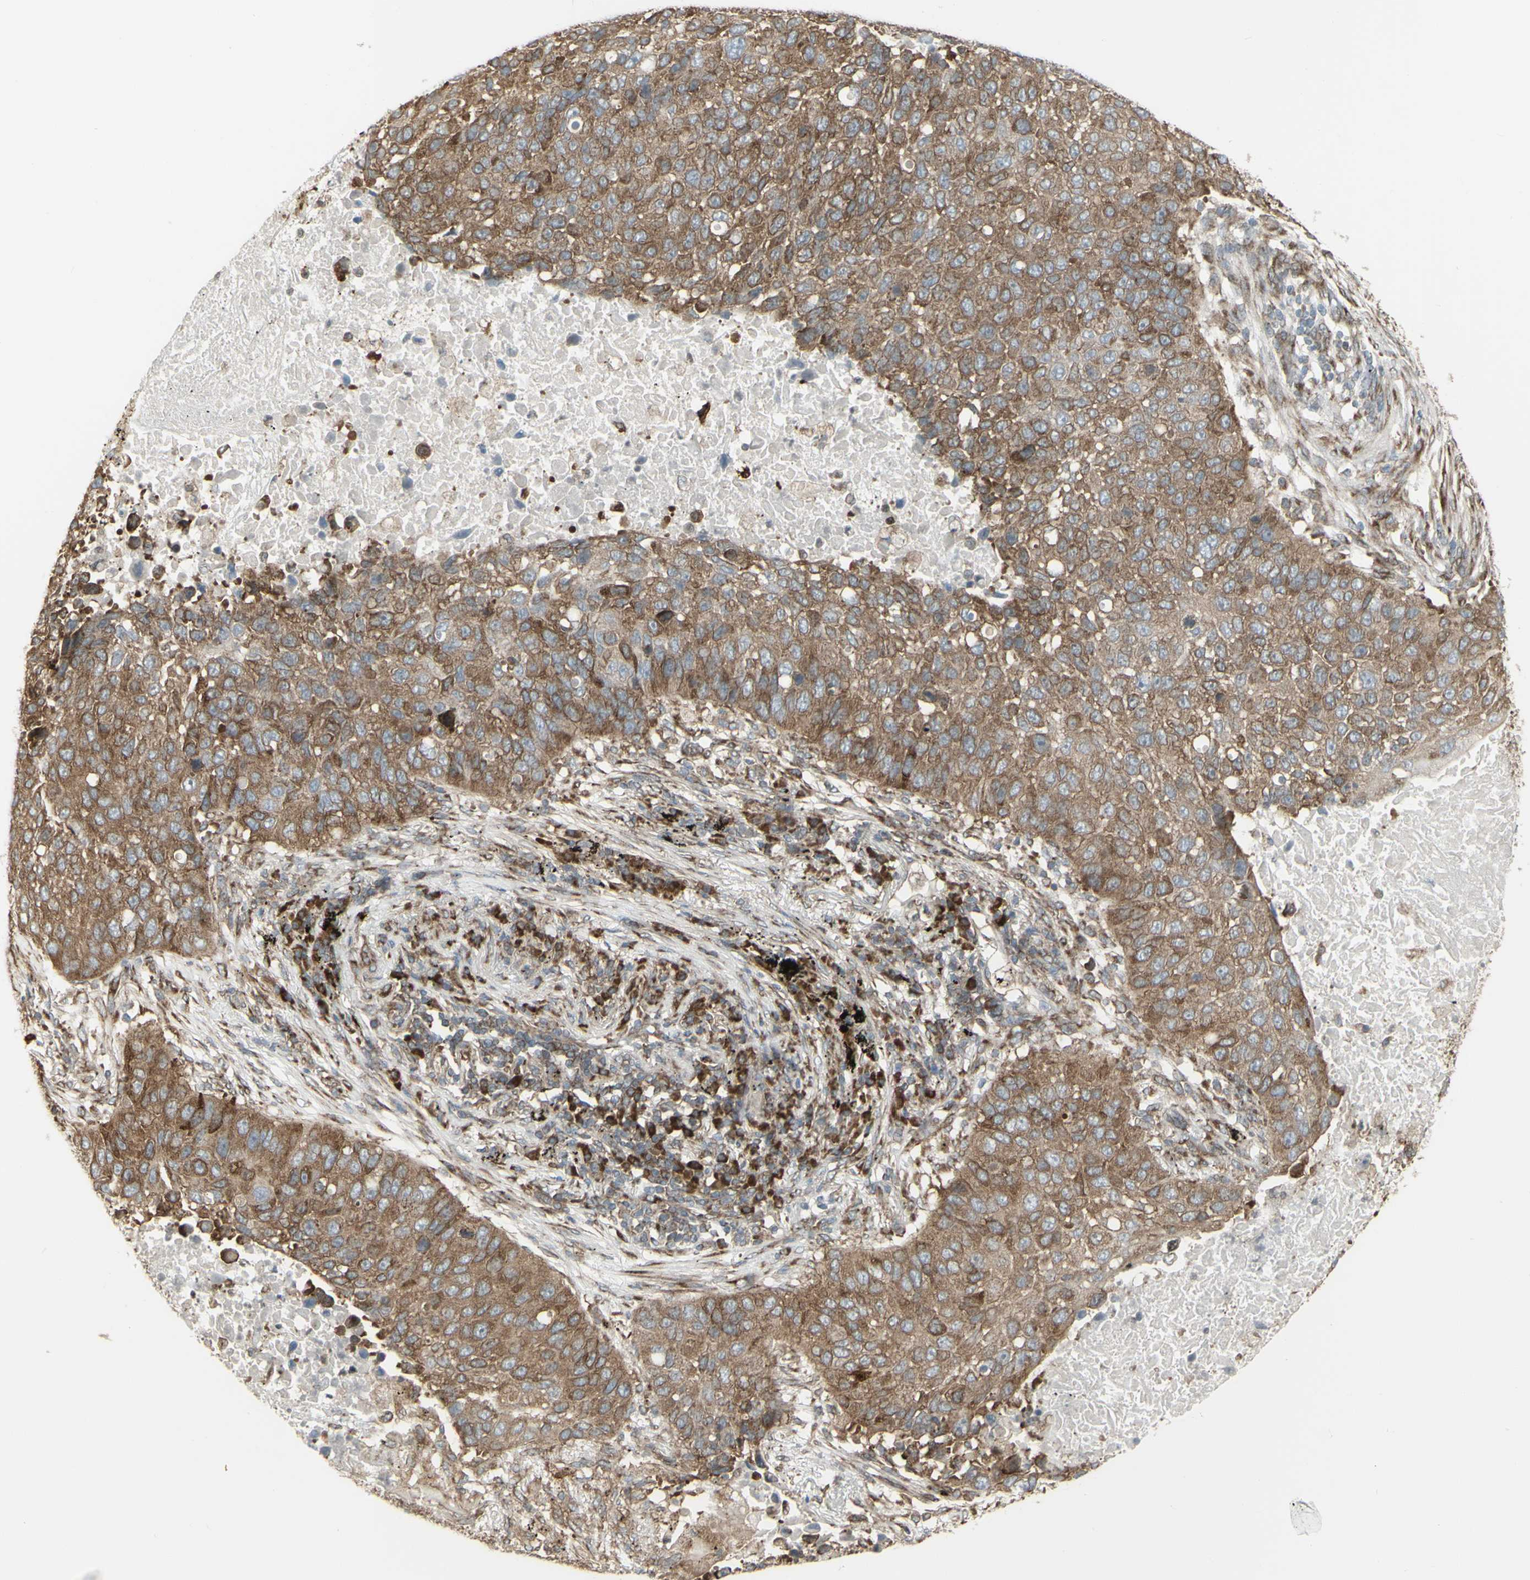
{"staining": {"intensity": "moderate", "quantity": ">75%", "location": "cytoplasmic/membranous"}, "tissue": "lung cancer", "cell_type": "Tumor cells", "image_type": "cancer", "snomed": [{"axis": "morphology", "description": "Squamous cell carcinoma, NOS"}, {"axis": "topography", "description": "Lung"}], "caption": "Protein analysis of squamous cell carcinoma (lung) tissue demonstrates moderate cytoplasmic/membranous positivity in about >75% of tumor cells.", "gene": "FKBP3", "patient": {"sex": "male", "age": 57}}